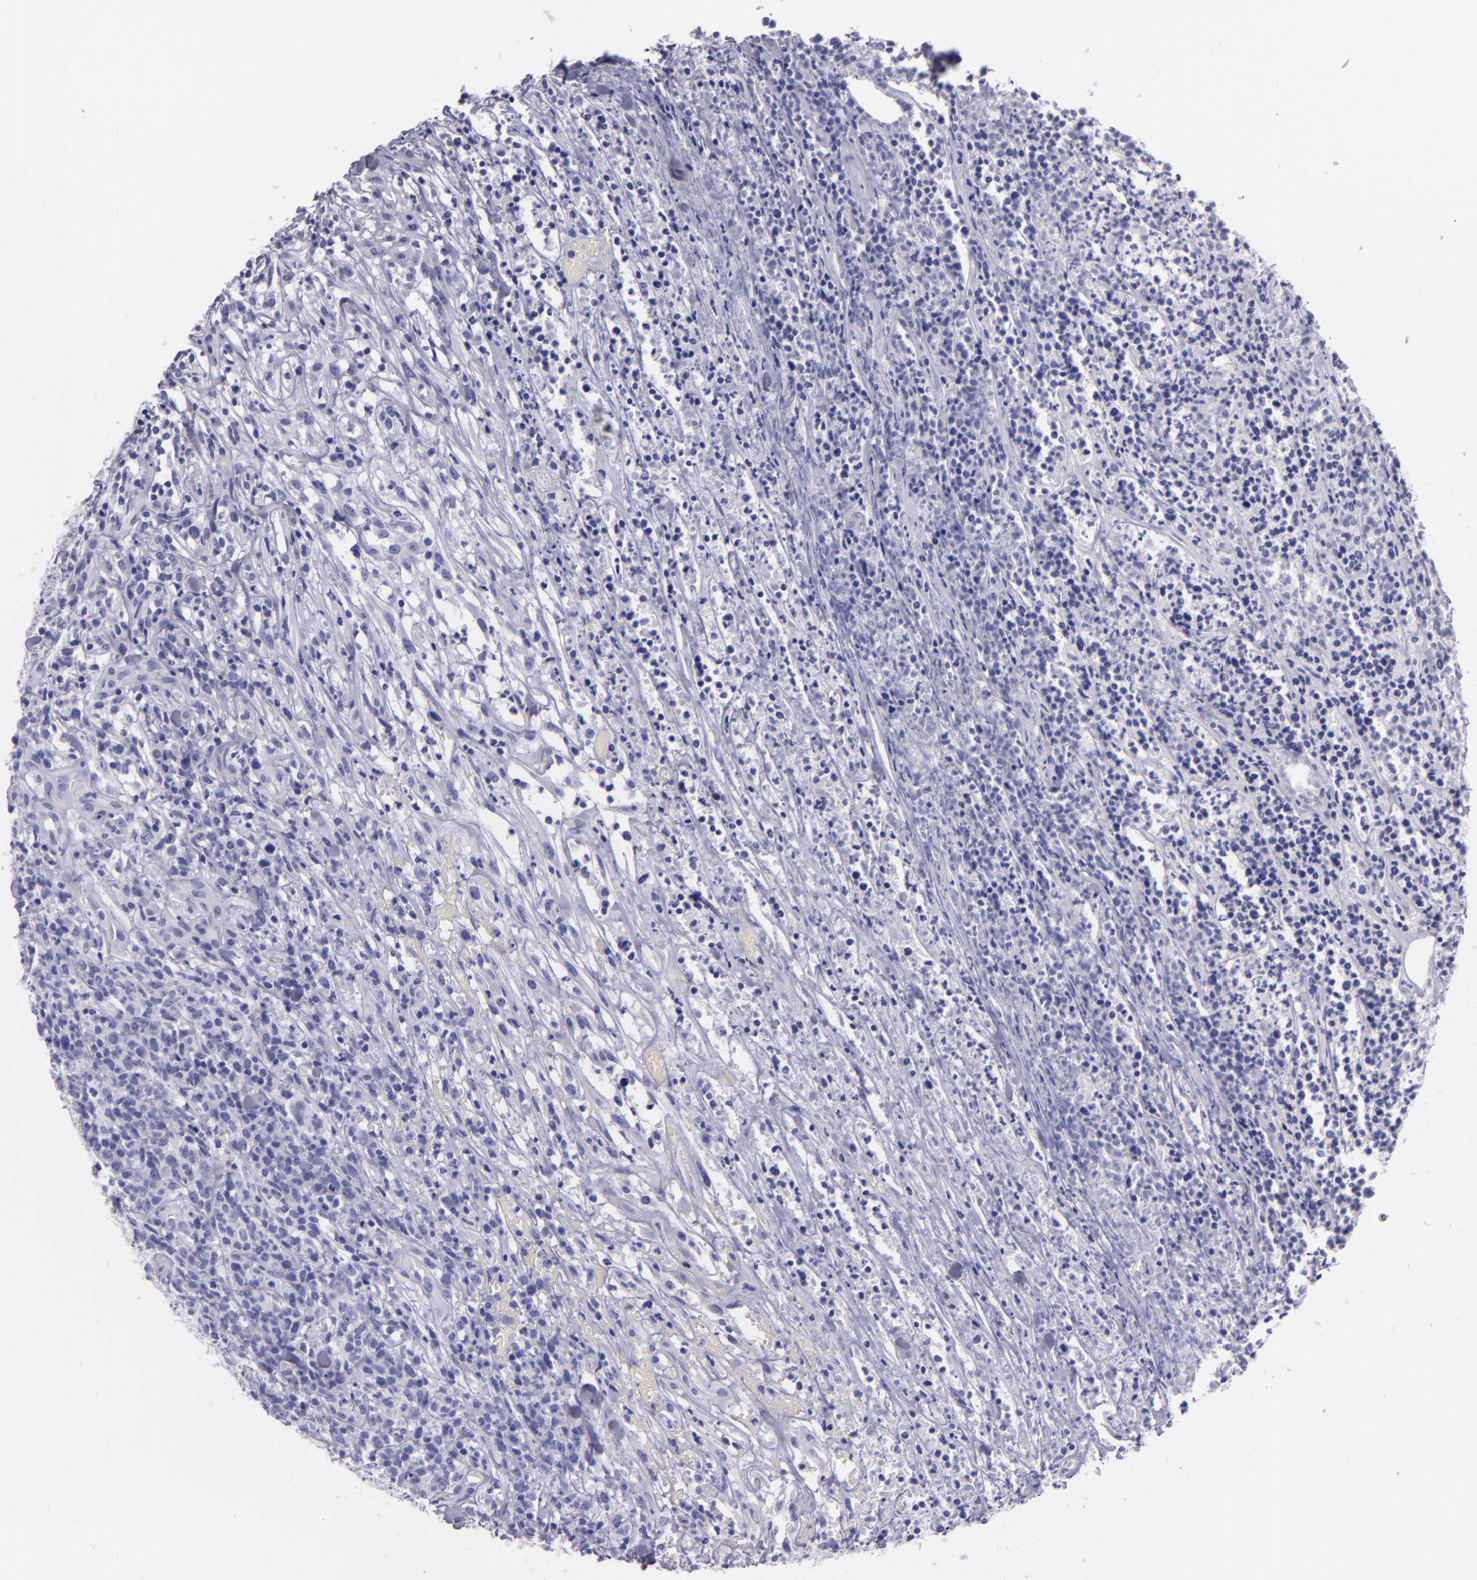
{"staining": {"intensity": "negative", "quantity": "none", "location": "none"}, "tissue": "lymphoma", "cell_type": "Tumor cells", "image_type": "cancer", "snomed": [{"axis": "morphology", "description": "Malignant lymphoma, non-Hodgkin's type, High grade"}, {"axis": "topography", "description": "Lymph node"}], "caption": "DAB immunohistochemical staining of high-grade malignant lymphoma, non-Hodgkin's type displays no significant positivity in tumor cells. Brightfield microscopy of immunohistochemistry (IHC) stained with DAB (brown) and hematoxylin (blue), captured at high magnification.", "gene": "MUC5AC", "patient": {"sex": "female", "age": 73}}